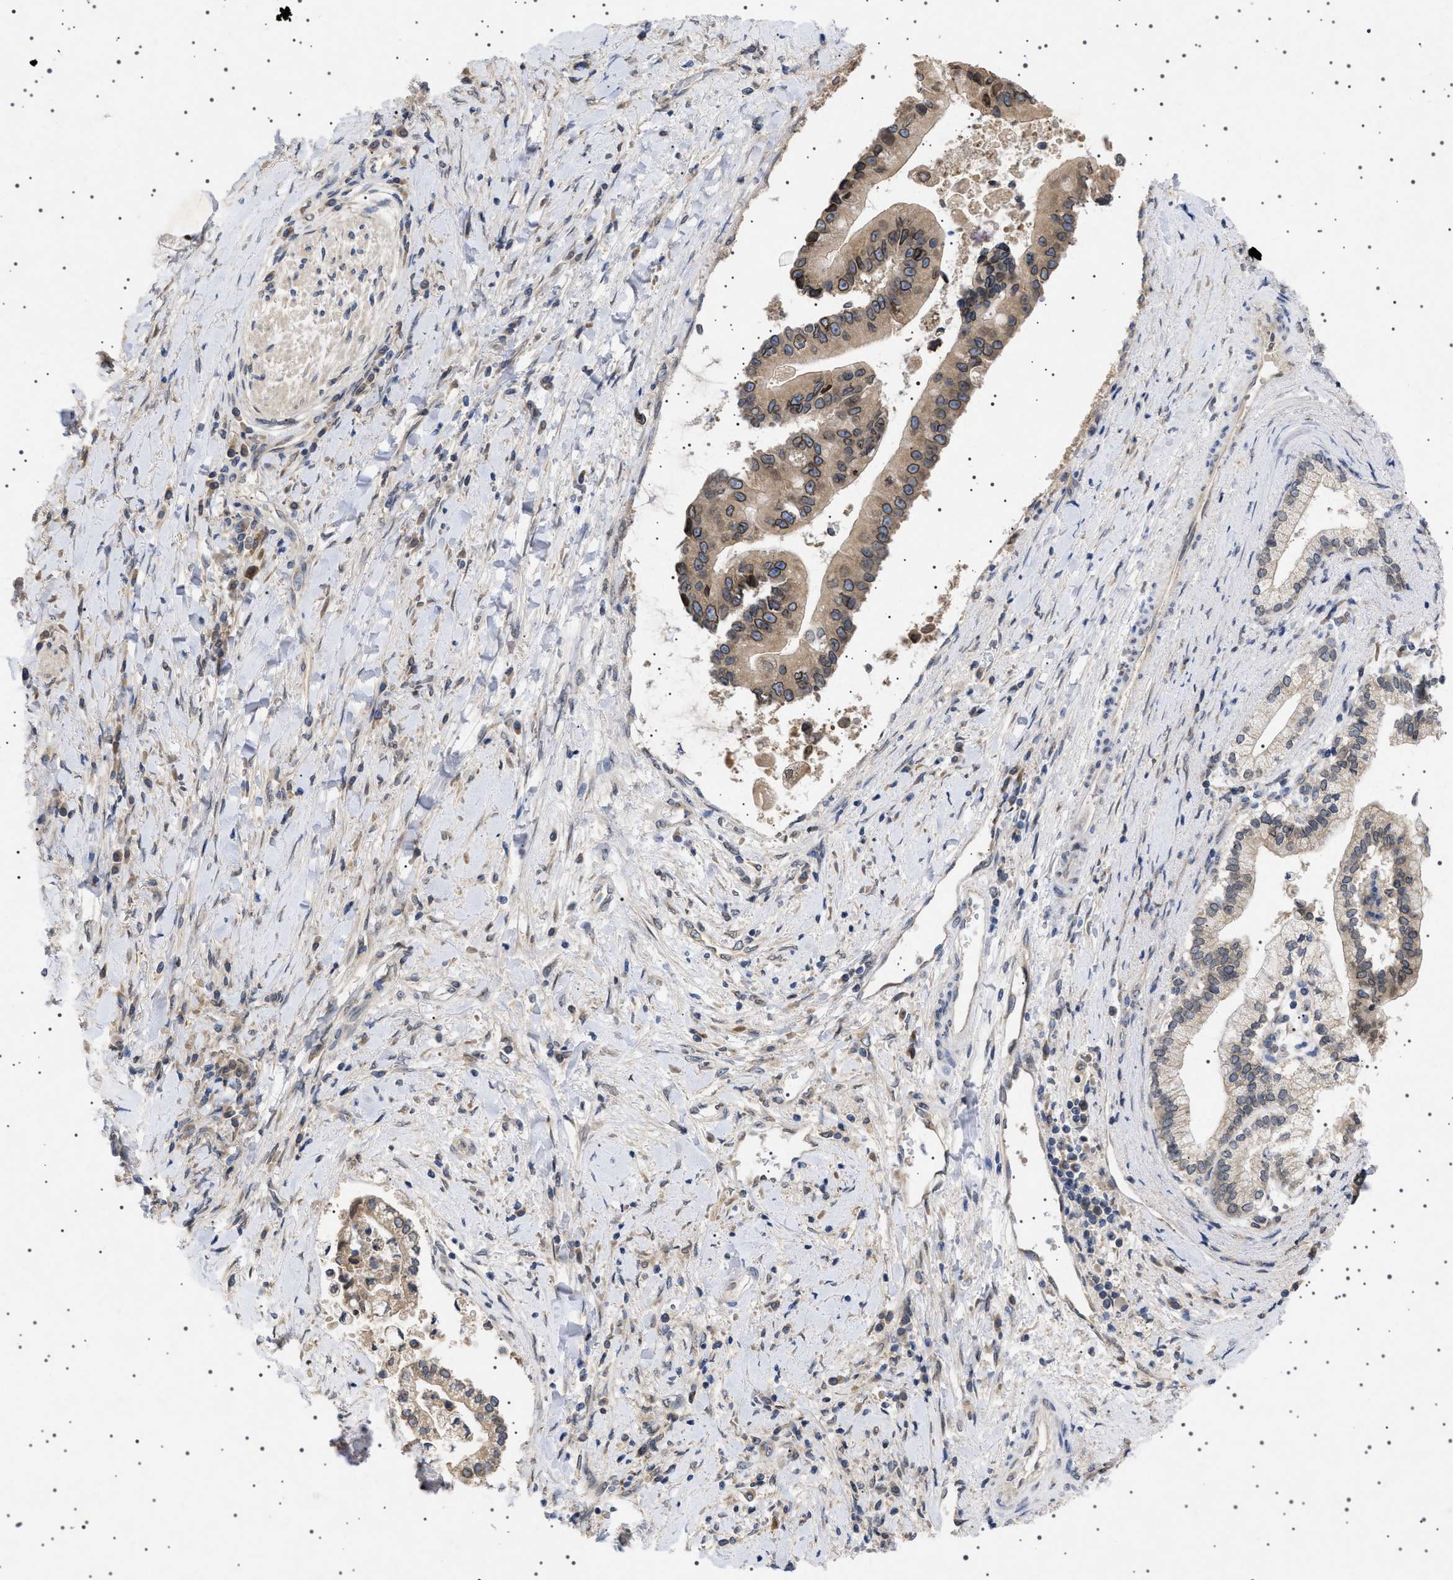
{"staining": {"intensity": "strong", "quantity": "25%-75%", "location": "cytoplasmic/membranous,nuclear"}, "tissue": "liver cancer", "cell_type": "Tumor cells", "image_type": "cancer", "snomed": [{"axis": "morphology", "description": "Cholangiocarcinoma"}, {"axis": "topography", "description": "Liver"}], "caption": "A brown stain shows strong cytoplasmic/membranous and nuclear expression of a protein in liver cholangiocarcinoma tumor cells.", "gene": "NUP93", "patient": {"sex": "male", "age": 50}}